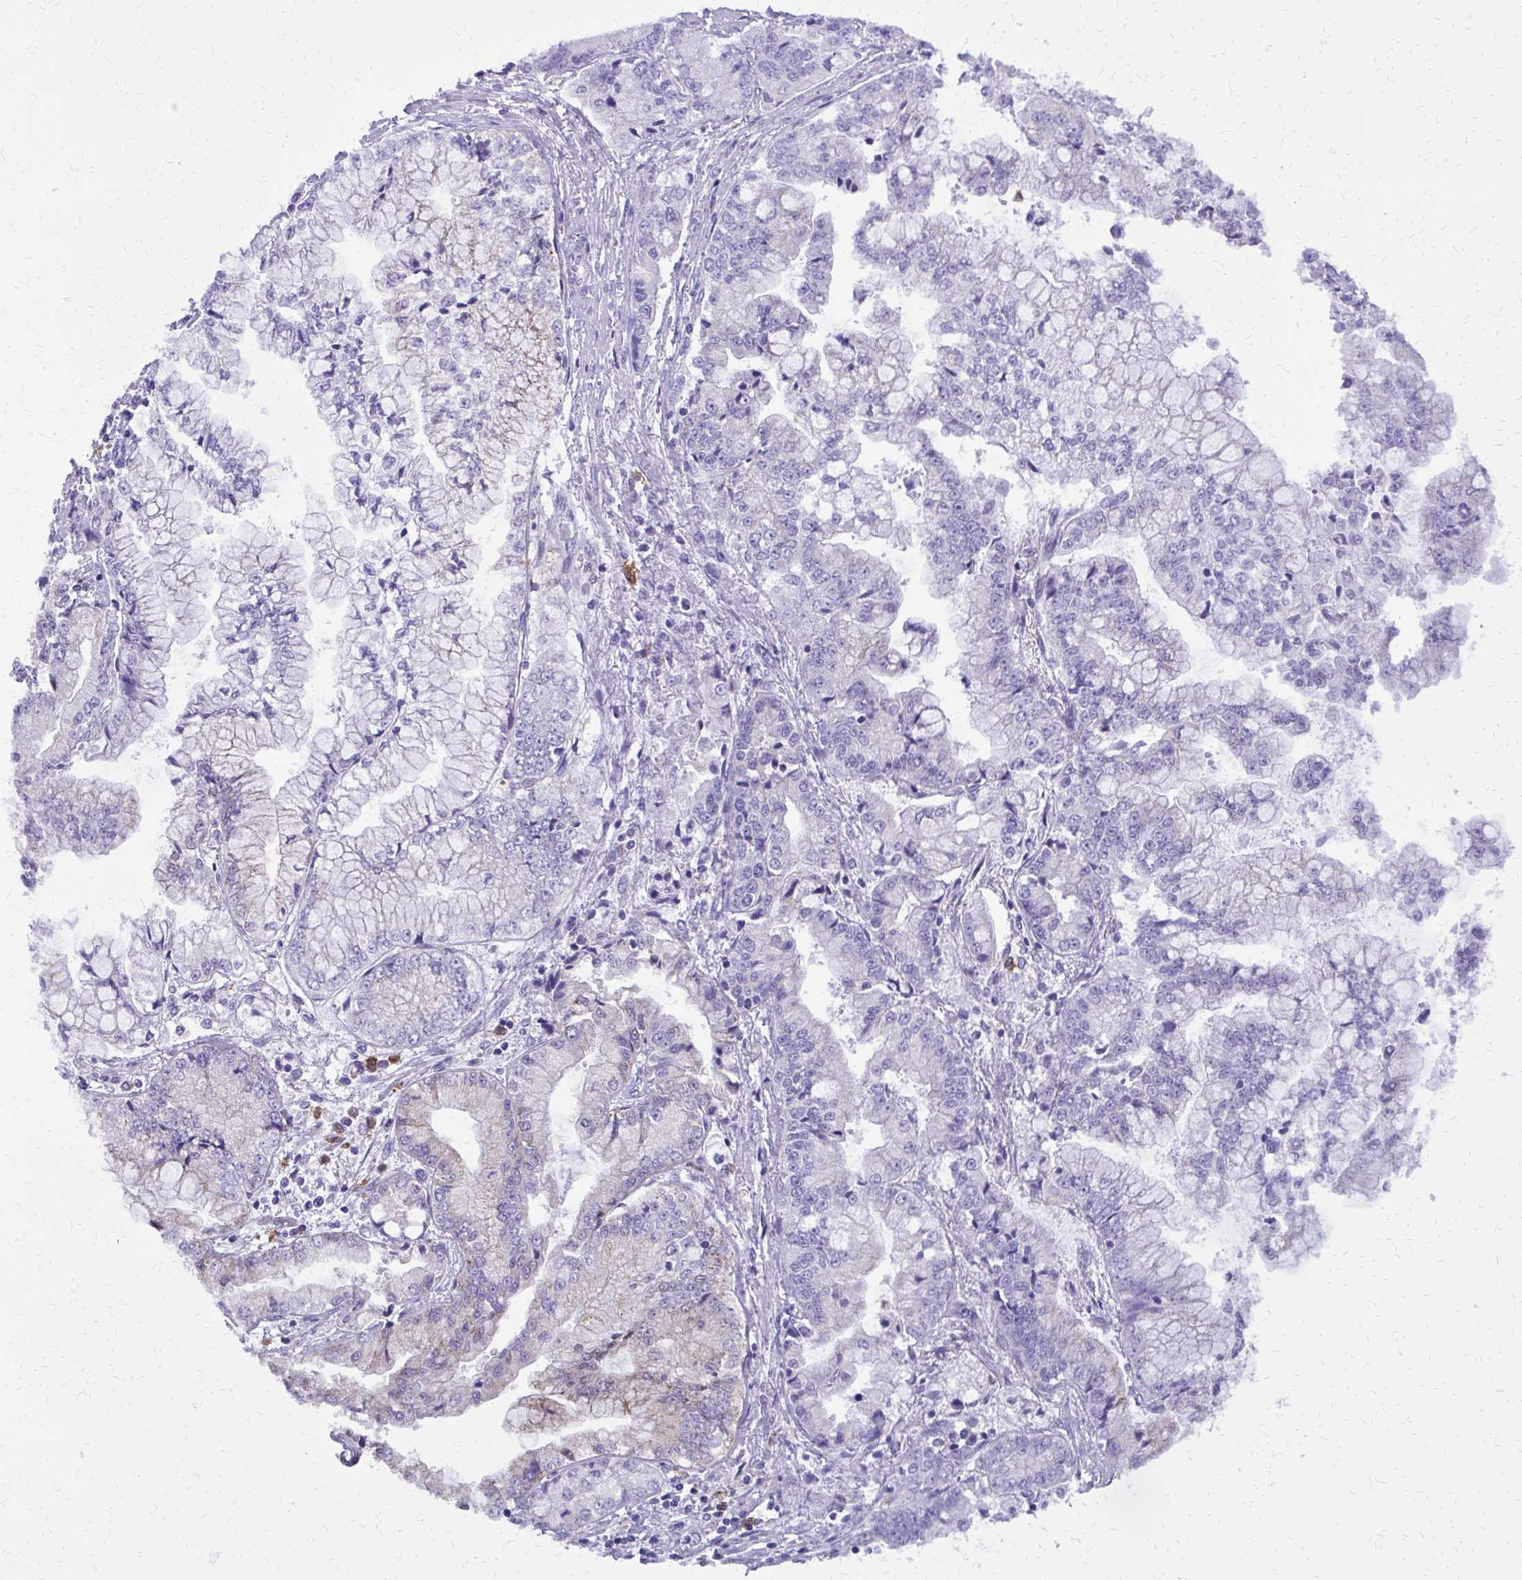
{"staining": {"intensity": "negative", "quantity": "none", "location": "none"}, "tissue": "stomach cancer", "cell_type": "Tumor cells", "image_type": "cancer", "snomed": [{"axis": "morphology", "description": "Adenocarcinoma, NOS"}, {"axis": "topography", "description": "Stomach, upper"}], "caption": "A high-resolution image shows immunohistochemistry (IHC) staining of stomach cancer, which demonstrates no significant expression in tumor cells.", "gene": "CAT", "patient": {"sex": "female", "age": 74}}